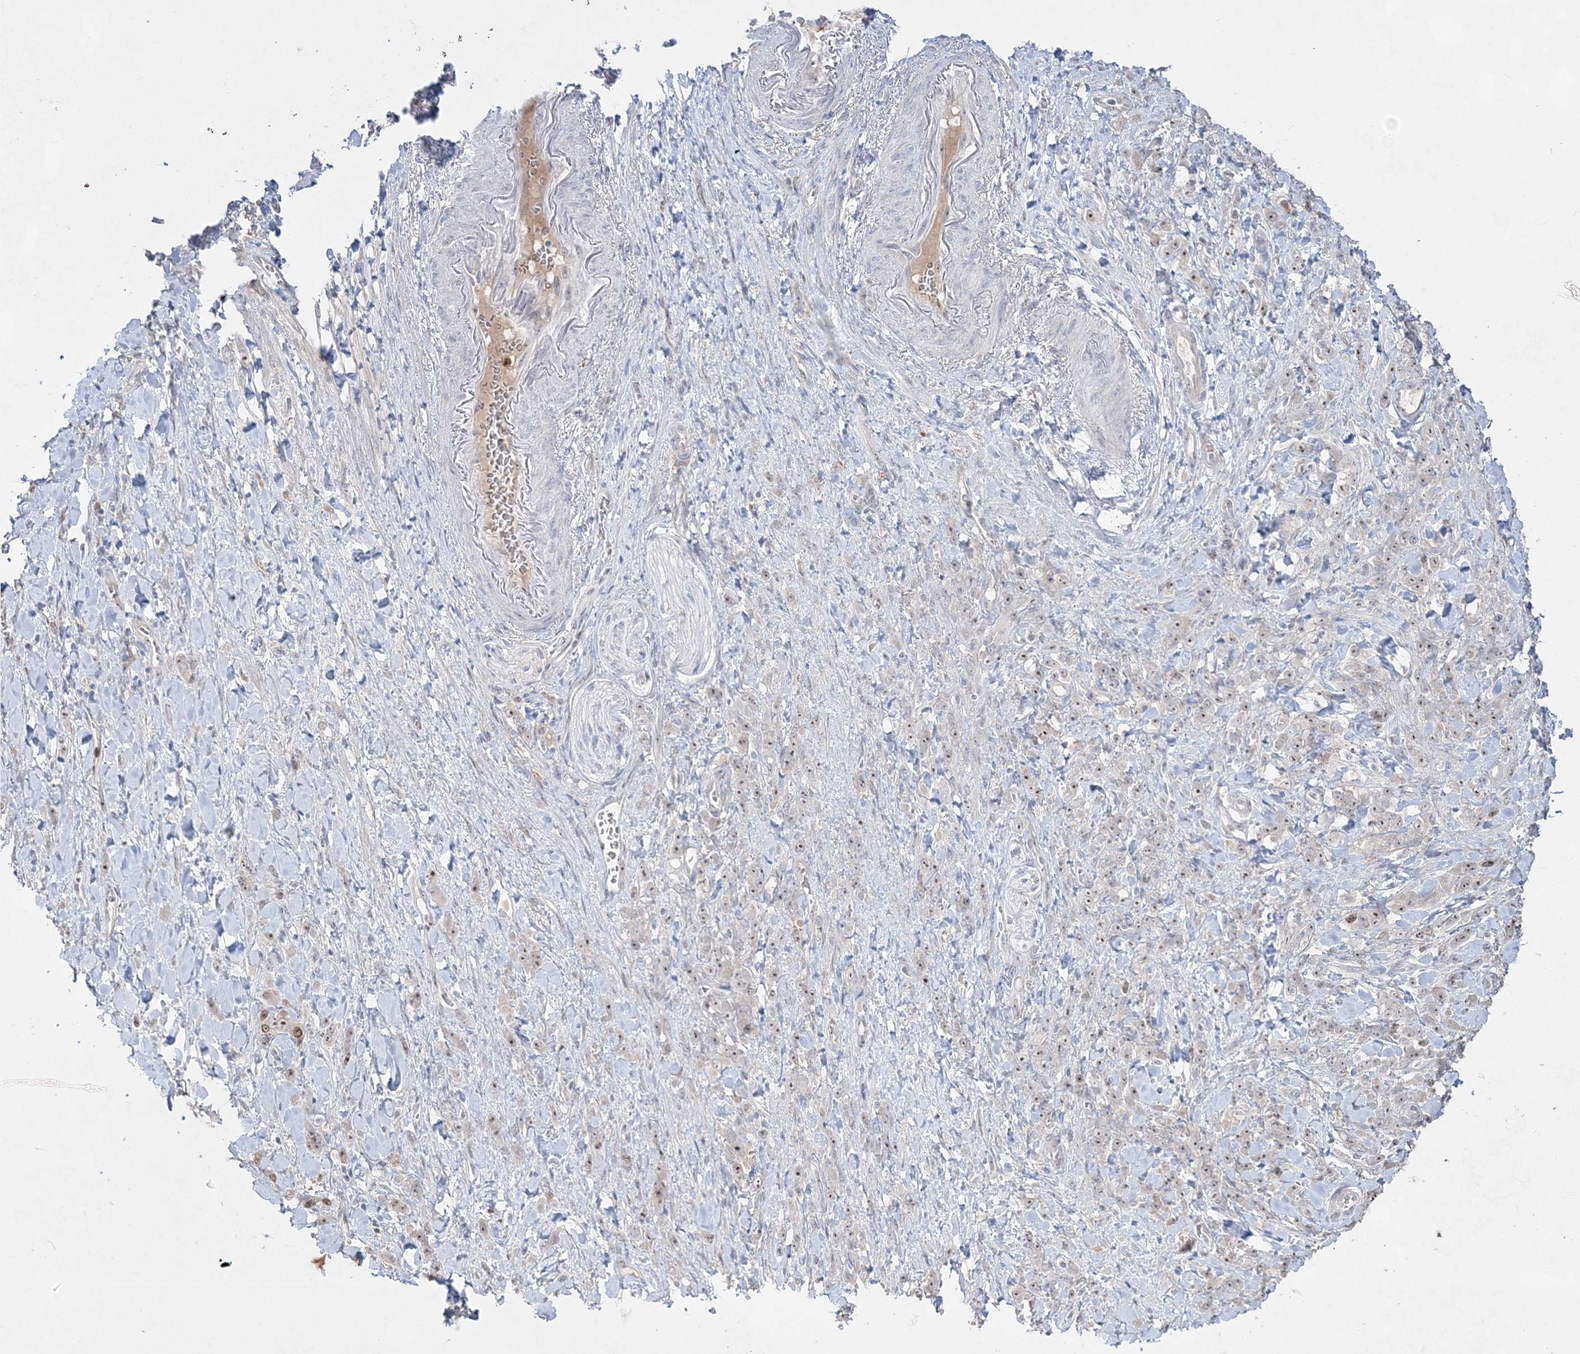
{"staining": {"intensity": "moderate", "quantity": "25%-75%", "location": "nuclear"}, "tissue": "stomach cancer", "cell_type": "Tumor cells", "image_type": "cancer", "snomed": [{"axis": "morphology", "description": "Normal tissue, NOS"}, {"axis": "morphology", "description": "Adenocarcinoma, NOS"}, {"axis": "topography", "description": "Stomach"}], "caption": "Brown immunohistochemical staining in stomach adenocarcinoma shows moderate nuclear positivity in about 25%-75% of tumor cells. The staining was performed using DAB (3,3'-diaminobenzidine), with brown indicating positive protein expression. Nuclei are stained blue with hematoxylin.", "gene": "NOP16", "patient": {"sex": "male", "age": 82}}